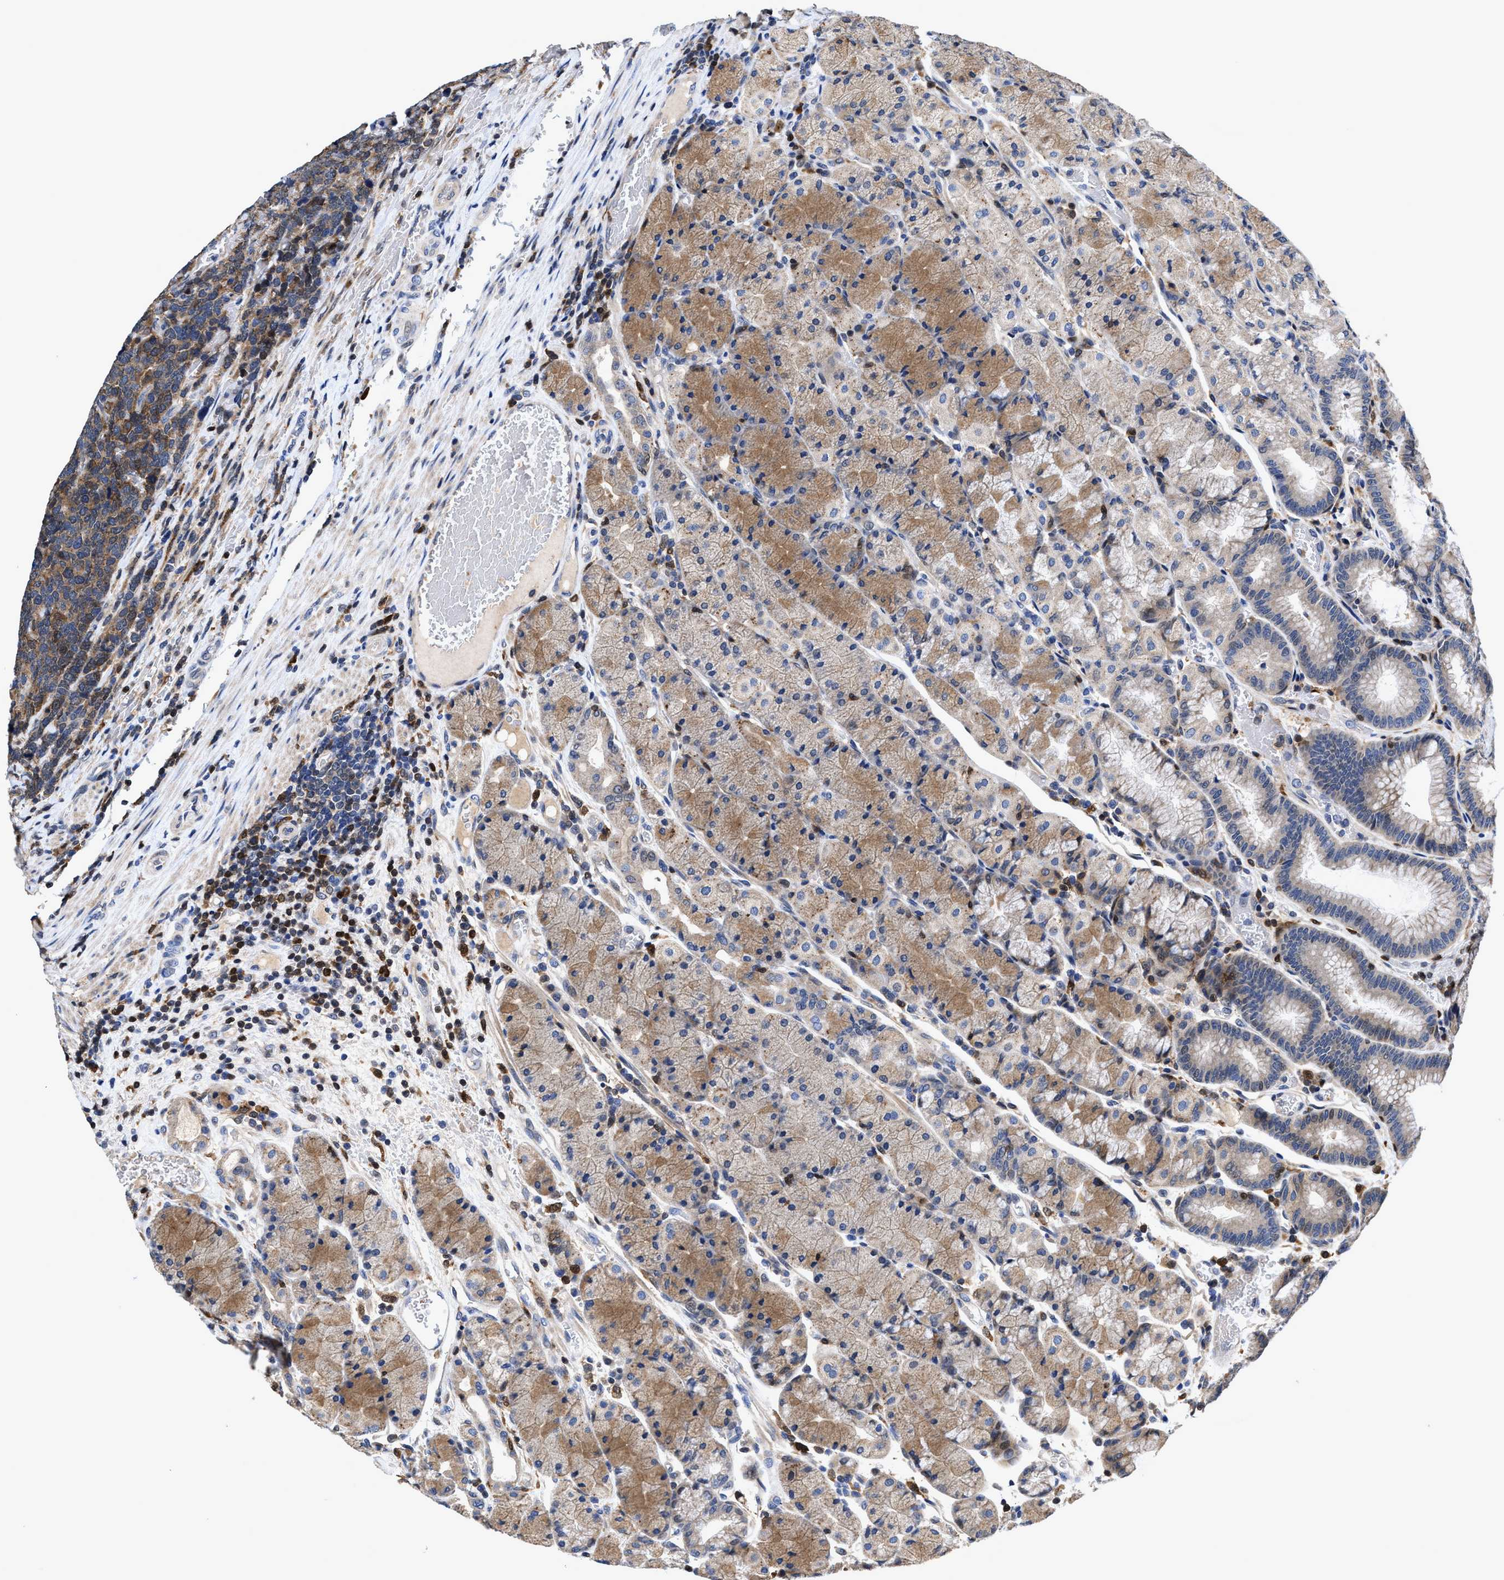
{"staining": {"intensity": "moderate", "quantity": "<25%", "location": "cytoplasmic/membranous"}, "tissue": "stomach", "cell_type": "Glandular cells", "image_type": "normal", "snomed": [{"axis": "morphology", "description": "Normal tissue, NOS"}, {"axis": "morphology", "description": "Carcinoid, malignant, NOS"}, {"axis": "topography", "description": "Stomach, upper"}], "caption": "DAB immunohistochemical staining of normal stomach reveals moderate cytoplasmic/membranous protein expression in about <25% of glandular cells.", "gene": "RGS10", "patient": {"sex": "male", "age": 39}}